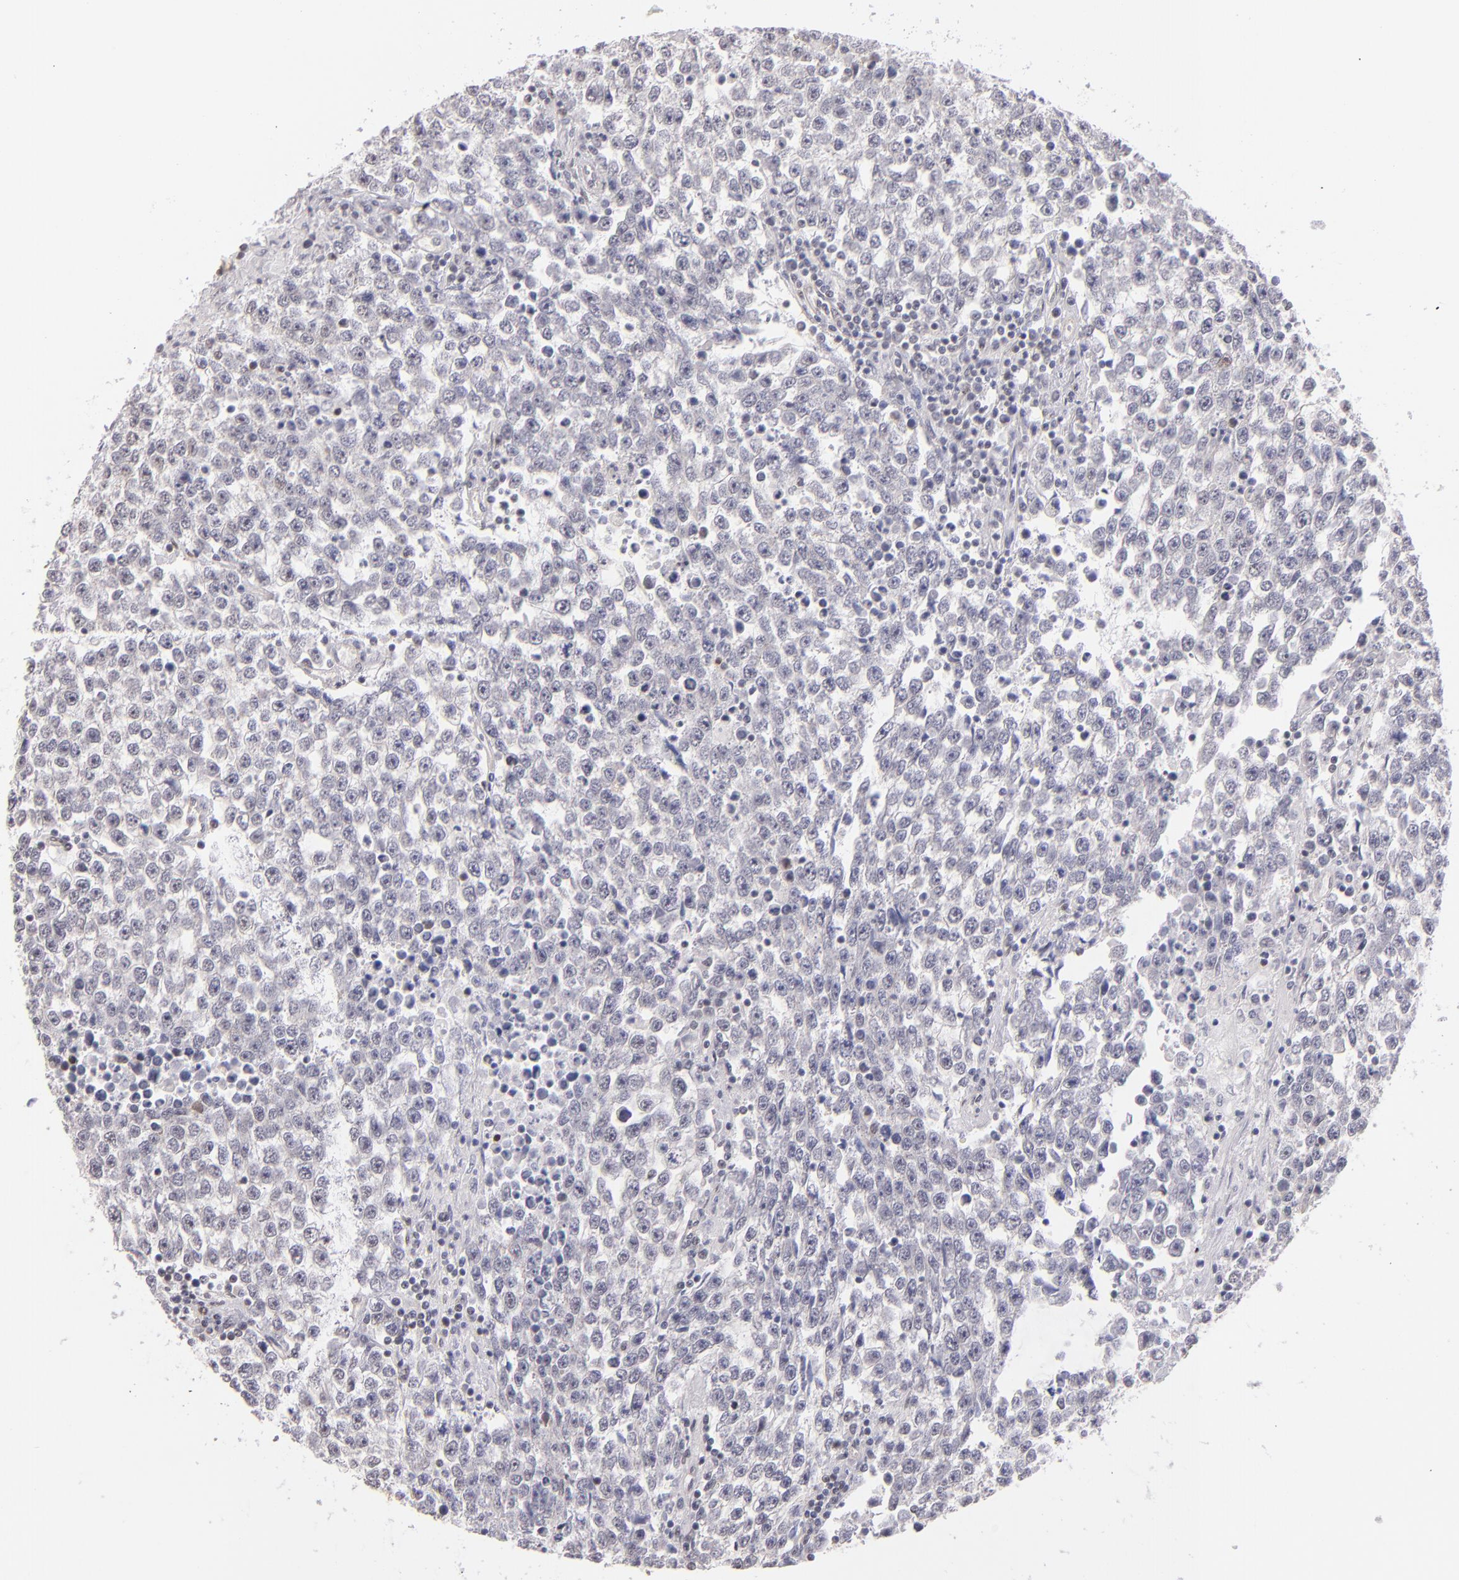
{"staining": {"intensity": "negative", "quantity": "none", "location": "none"}, "tissue": "testis cancer", "cell_type": "Tumor cells", "image_type": "cancer", "snomed": [{"axis": "morphology", "description": "Seminoma, NOS"}, {"axis": "topography", "description": "Testis"}], "caption": "Immunohistochemistry (IHC) histopathology image of neoplastic tissue: testis cancer (seminoma) stained with DAB (3,3'-diaminobenzidine) exhibits no significant protein expression in tumor cells.", "gene": "NCOR2", "patient": {"sex": "male", "age": 36}}